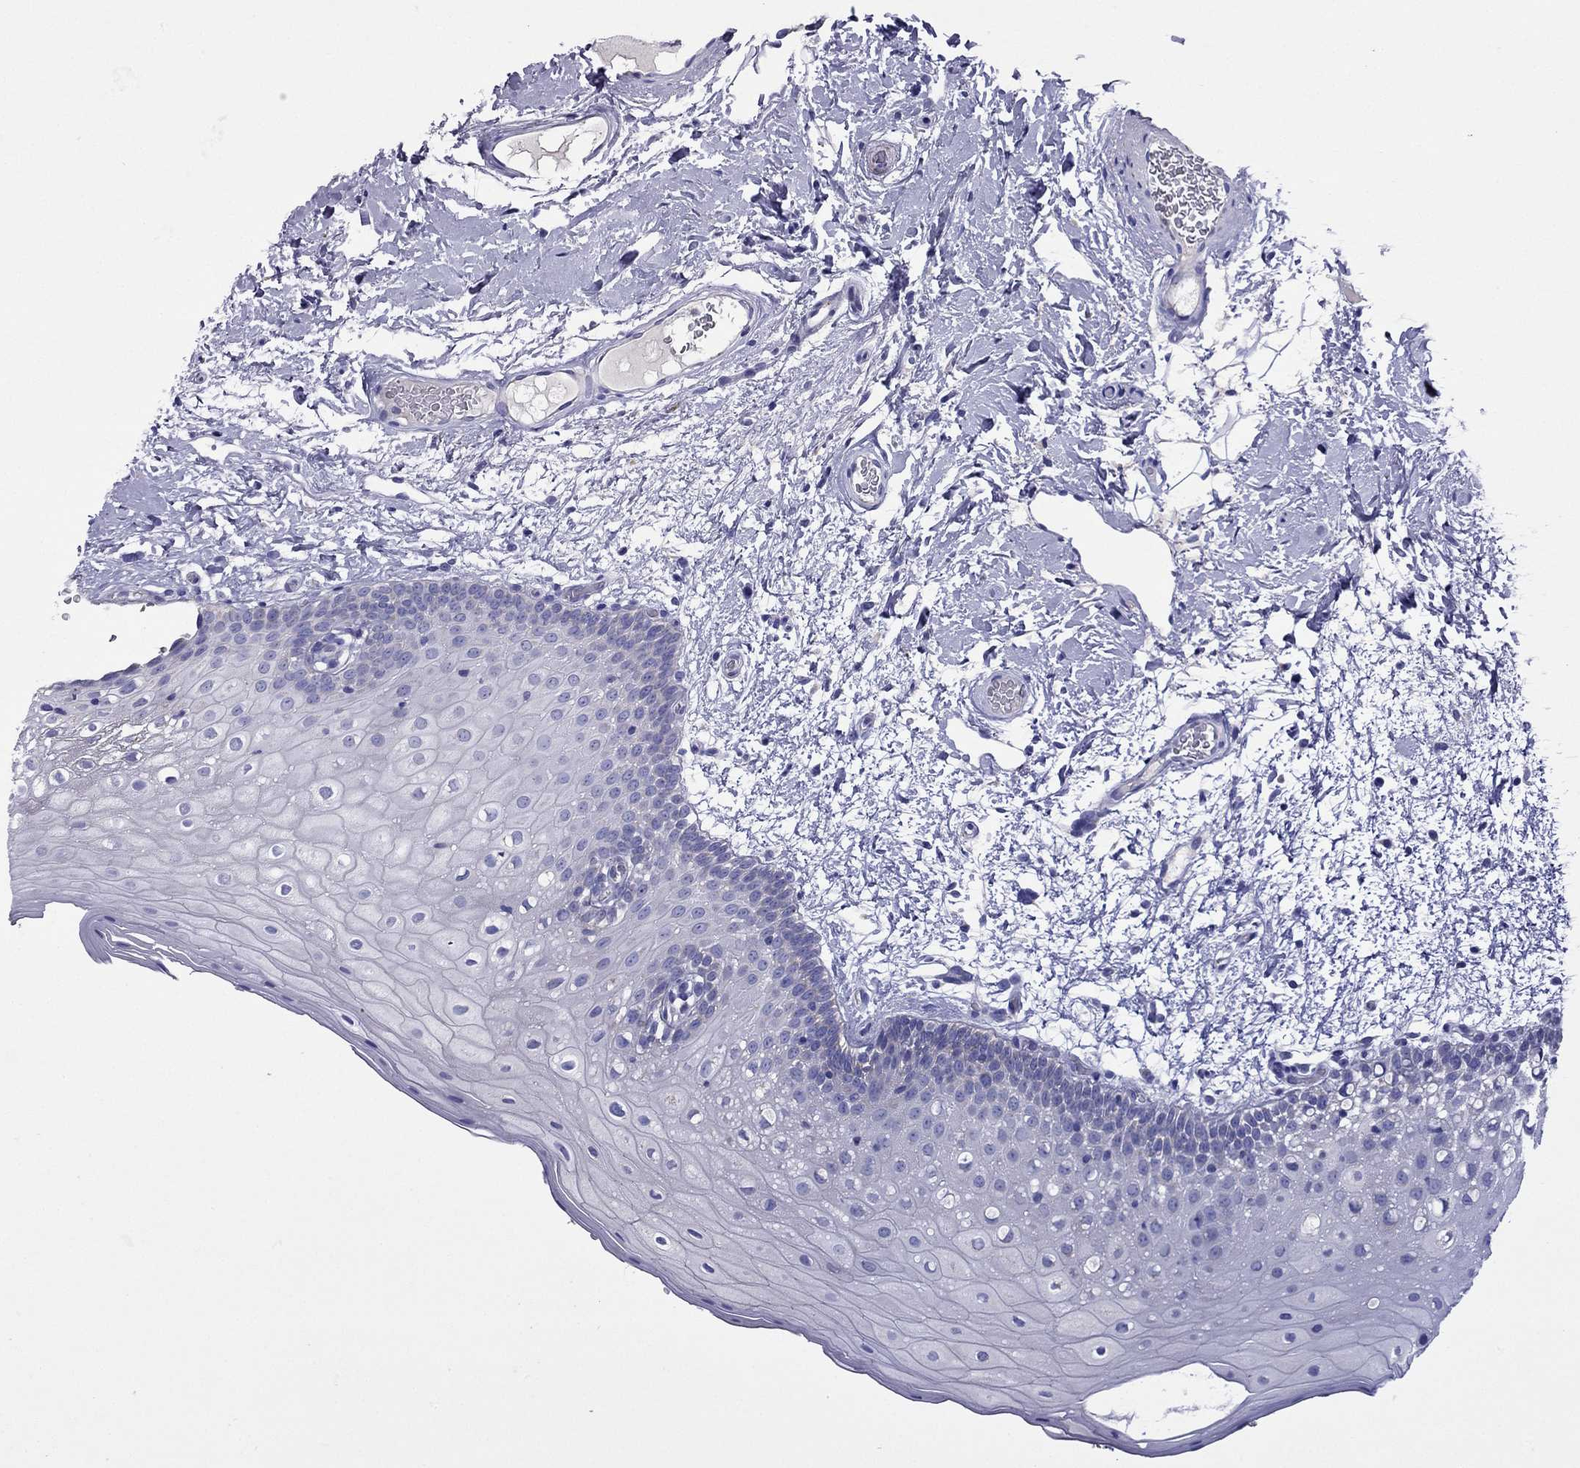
{"staining": {"intensity": "negative", "quantity": "none", "location": "none"}, "tissue": "oral mucosa", "cell_type": "Squamous epithelial cells", "image_type": "normal", "snomed": [{"axis": "morphology", "description": "Normal tissue, NOS"}, {"axis": "morphology", "description": "Squamous cell carcinoma, NOS"}, {"axis": "topography", "description": "Oral tissue"}, {"axis": "topography", "description": "Head-Neck"}], "caption": "An image of oral mucosa stained for a protein demonstrates no brown staining in squamous epithelial cells. (Stains: DAB IHC with hematoxylin counter stain, Microscopy: brightfield microscopy at high magnification).", "gene": "DSC1", "patient": {"sex": "male", "age": 69}}